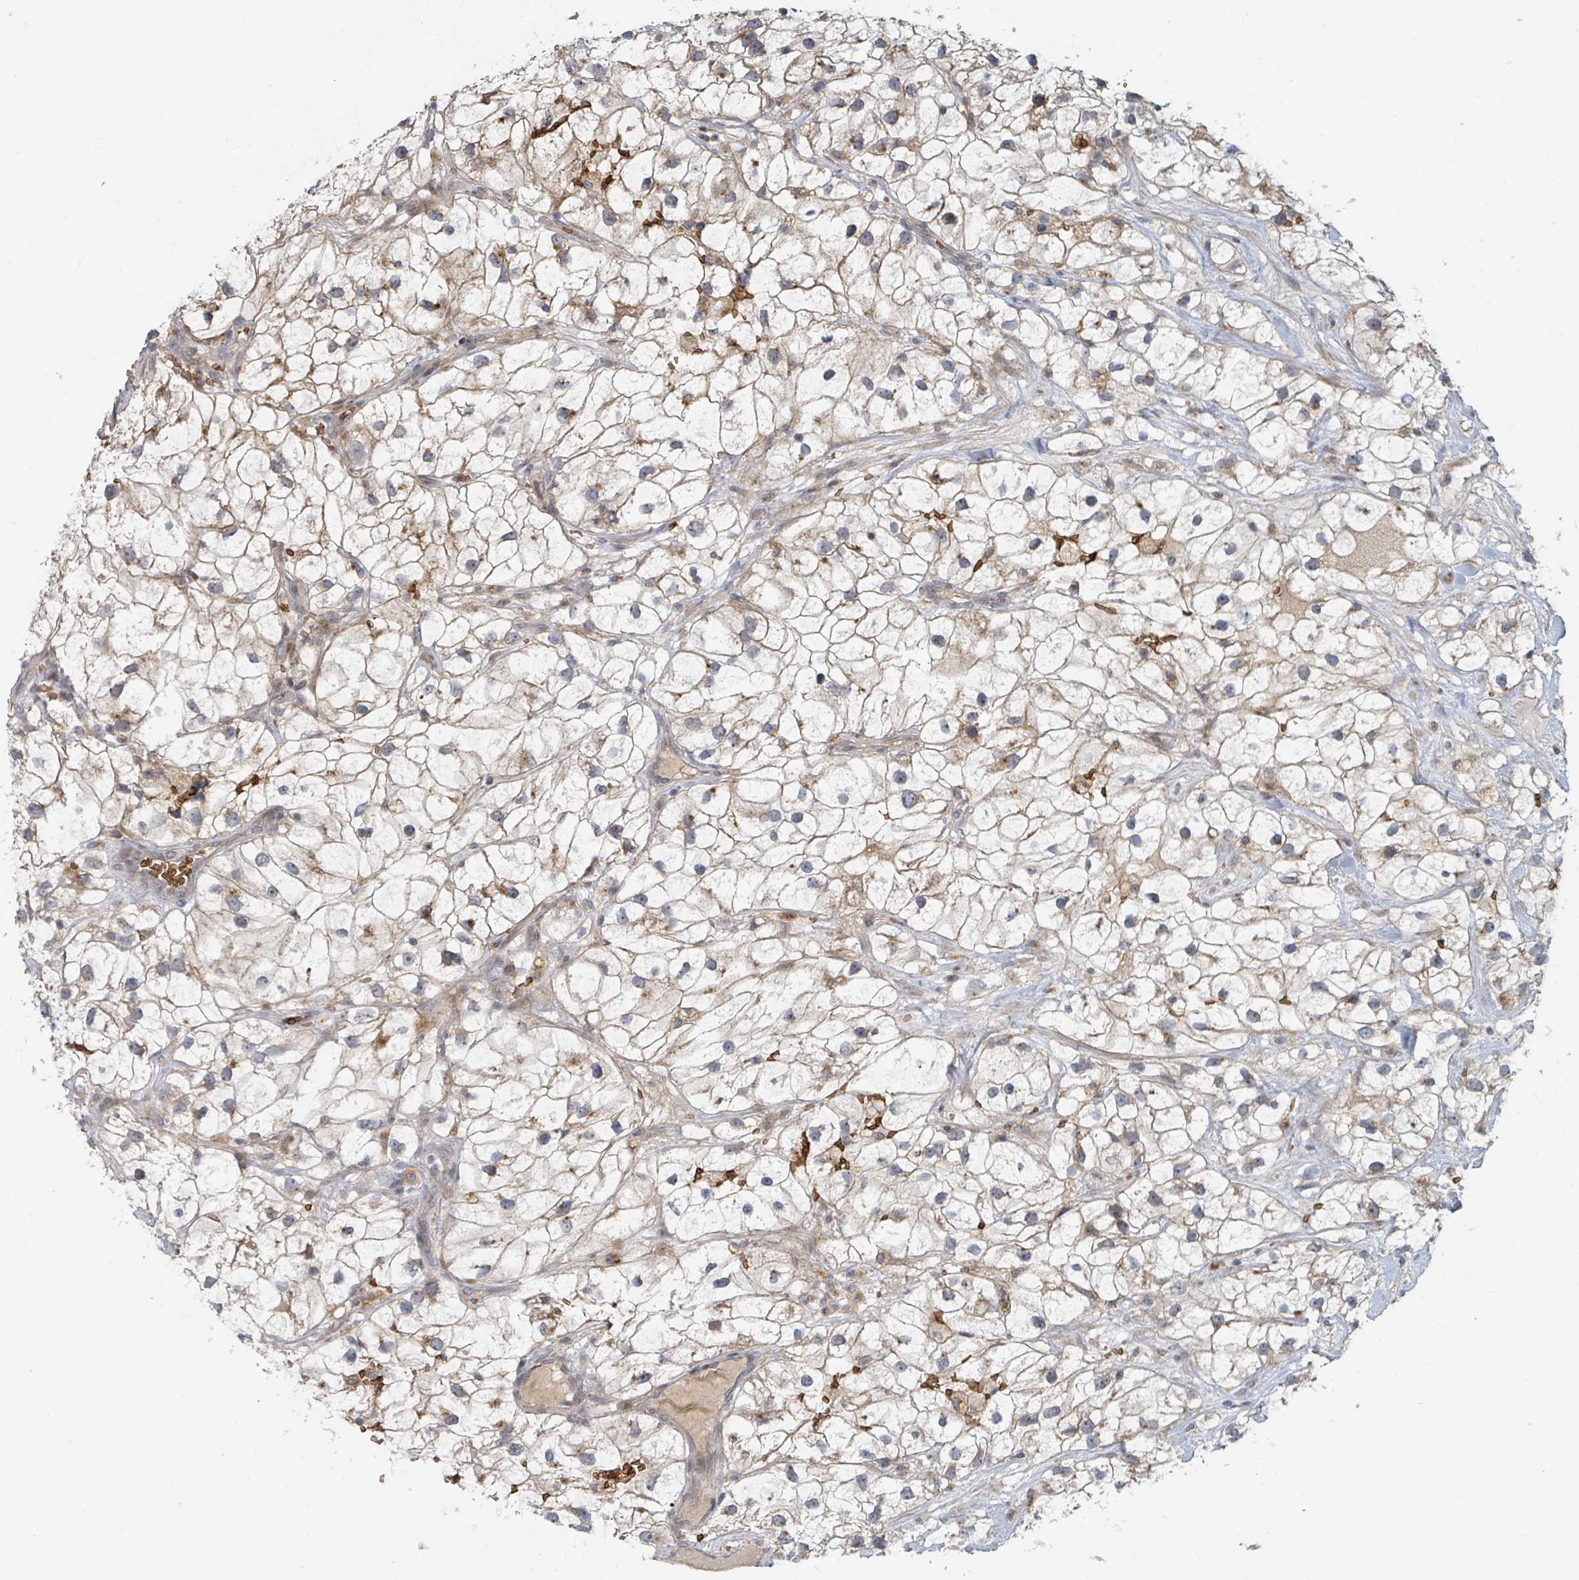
{"staining": {"intensity": "weak", "quantity": "<25%", "location": "cytoplasmic/membranous"}, "tissue": "renal cancer", "cell_type": "Tumor cells", "image_type": "cancer", "snomed": [{"axis": "morphology", "description": "Adenocarcinoma, NOS"}, {"axis": "topography", "description": "Kidney"}], "caption": "Immunohistochemistry of renal cancer shows no staining in tumor cells.", "gene": "TRPC4AP", "patient": {"sex": "male", "age": 59}}